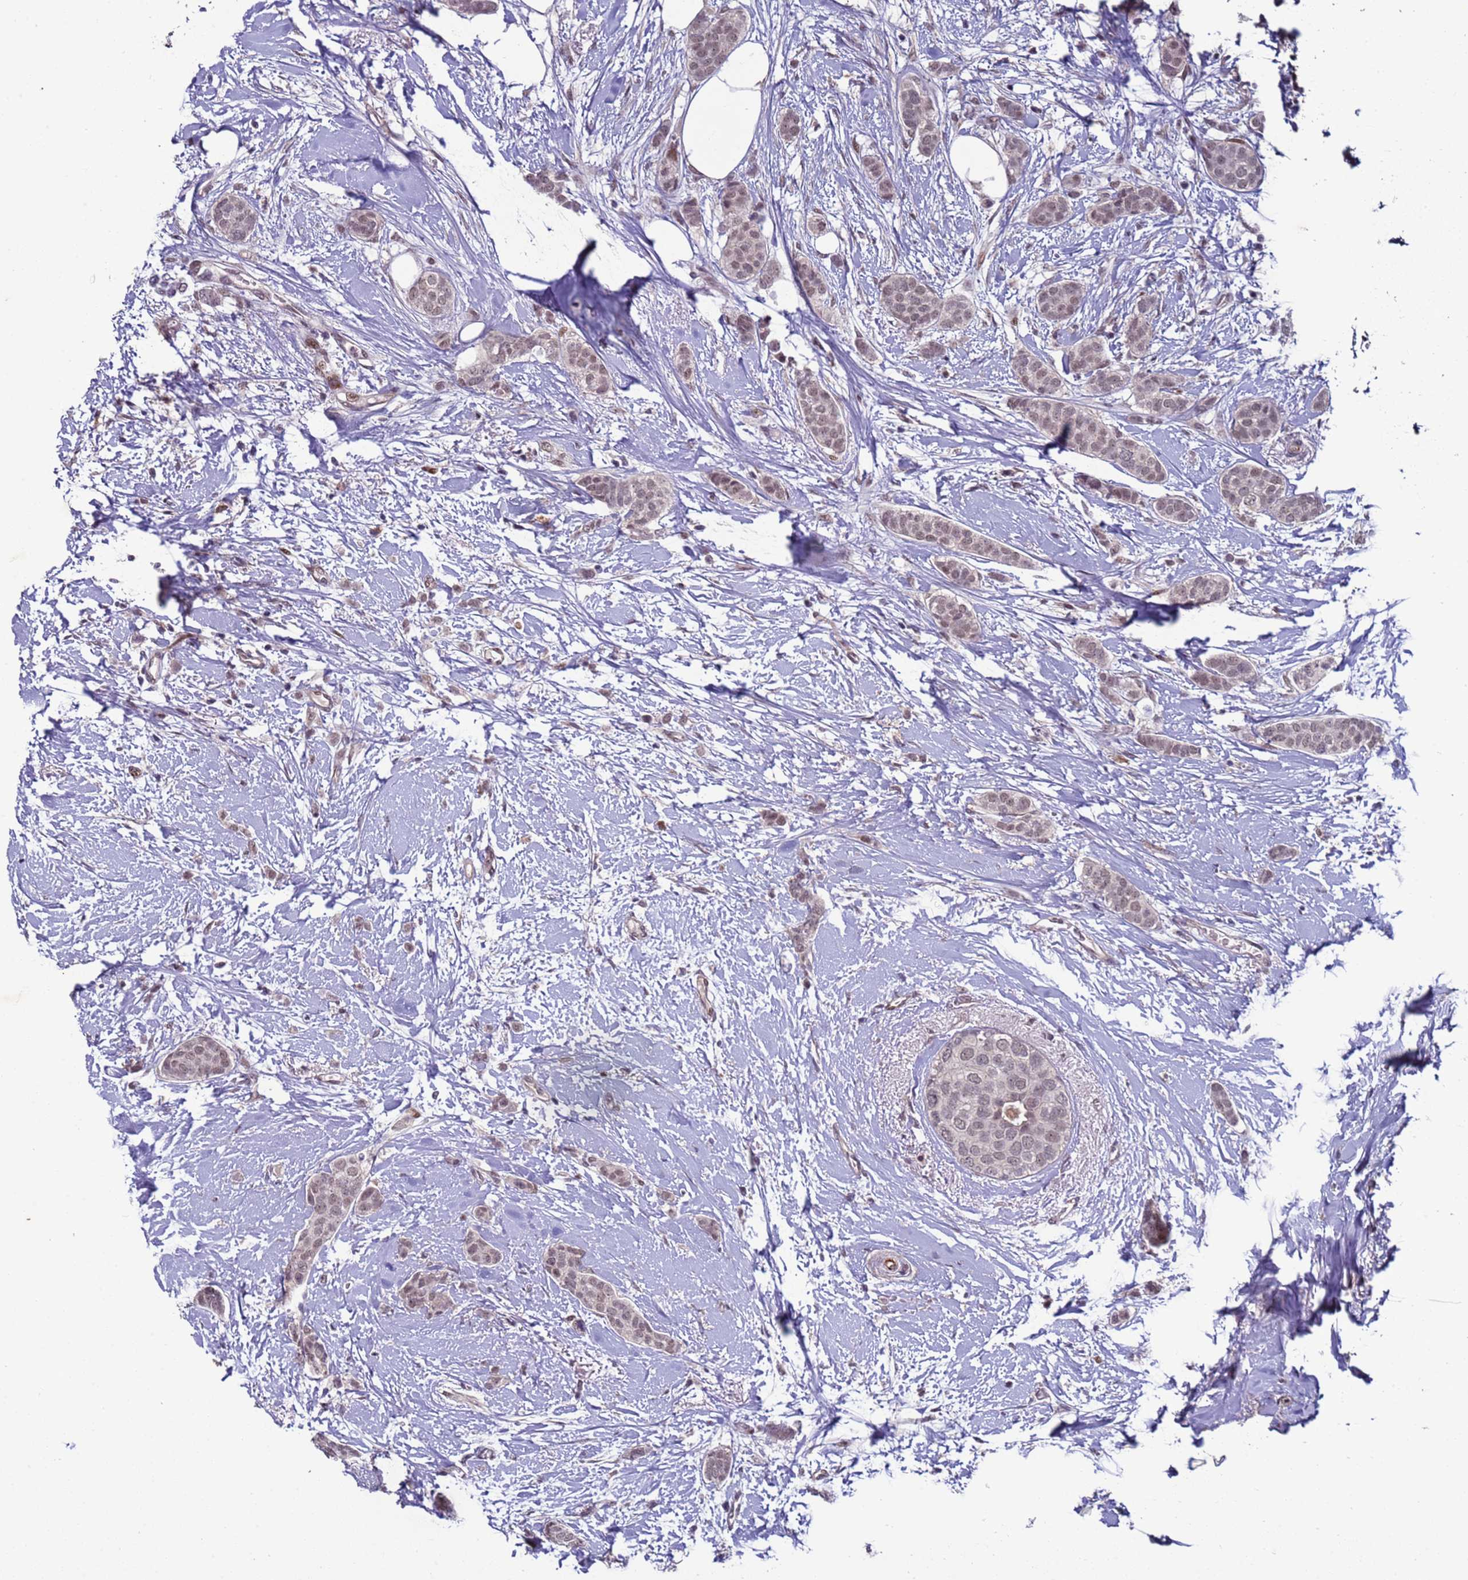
{"staining": {"intensity": "weak", "quantity": "25%-75%", "location": "nuclear"}, "tissue": "breast cancer", "cell_type": "Tumor cells", "image_type": "cancer", "snomed": [{"axis": "morphology", "description": "Duct carcinoma"}, {"axis": "topography", "description": "Breast"}], "caption": "A histopathology image of human invasive ductal carcinoma (breast) stained for a protein exhibits weak nuclear brown staining in tumor cells.", "gene": "SHC3", "patient": {"sex": "female", "age": 72}}